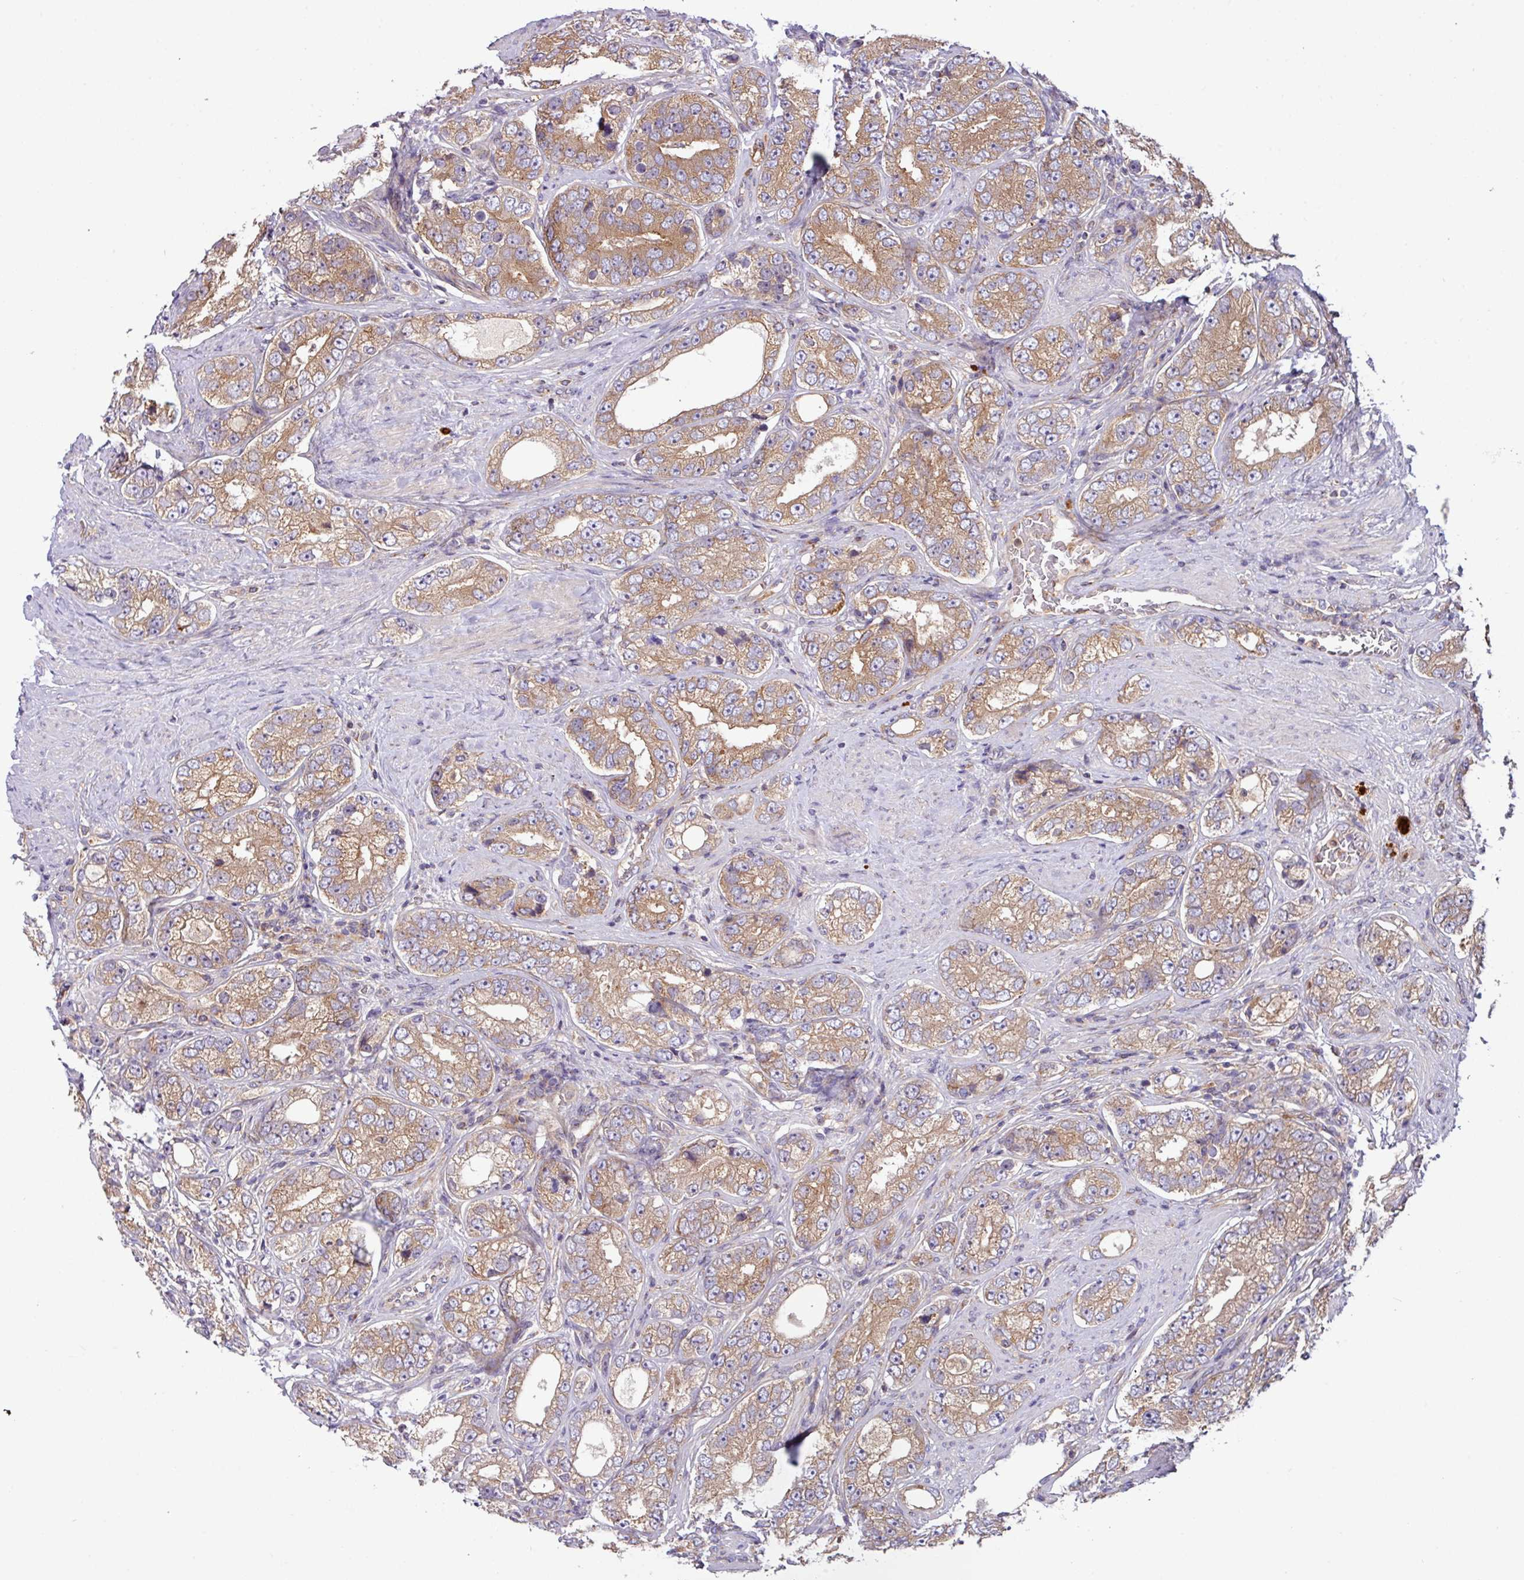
{"staining": {"intensity": "moderate", "quantity": ">75%", "location": "cytoplasmic/membranous"}, "tissue": "prostate cancer", "cell_type": "Tumor cells", "image_type": "cancer", "snomed": [{"axis": "morphology", "description": "Adenocarcinoma, High grade"}, {"axis": "topography", "description": "Prostate"}], "caption": "Immunohistochemical staining of high-grade adenocarcinoma (prostate) exhibits medium levels of moderate cytoplasmic/membranous protein positivity in about >75% of tumor cells.", "gene": "RAB19", "patient": {"sex": "male", "age": 56}}